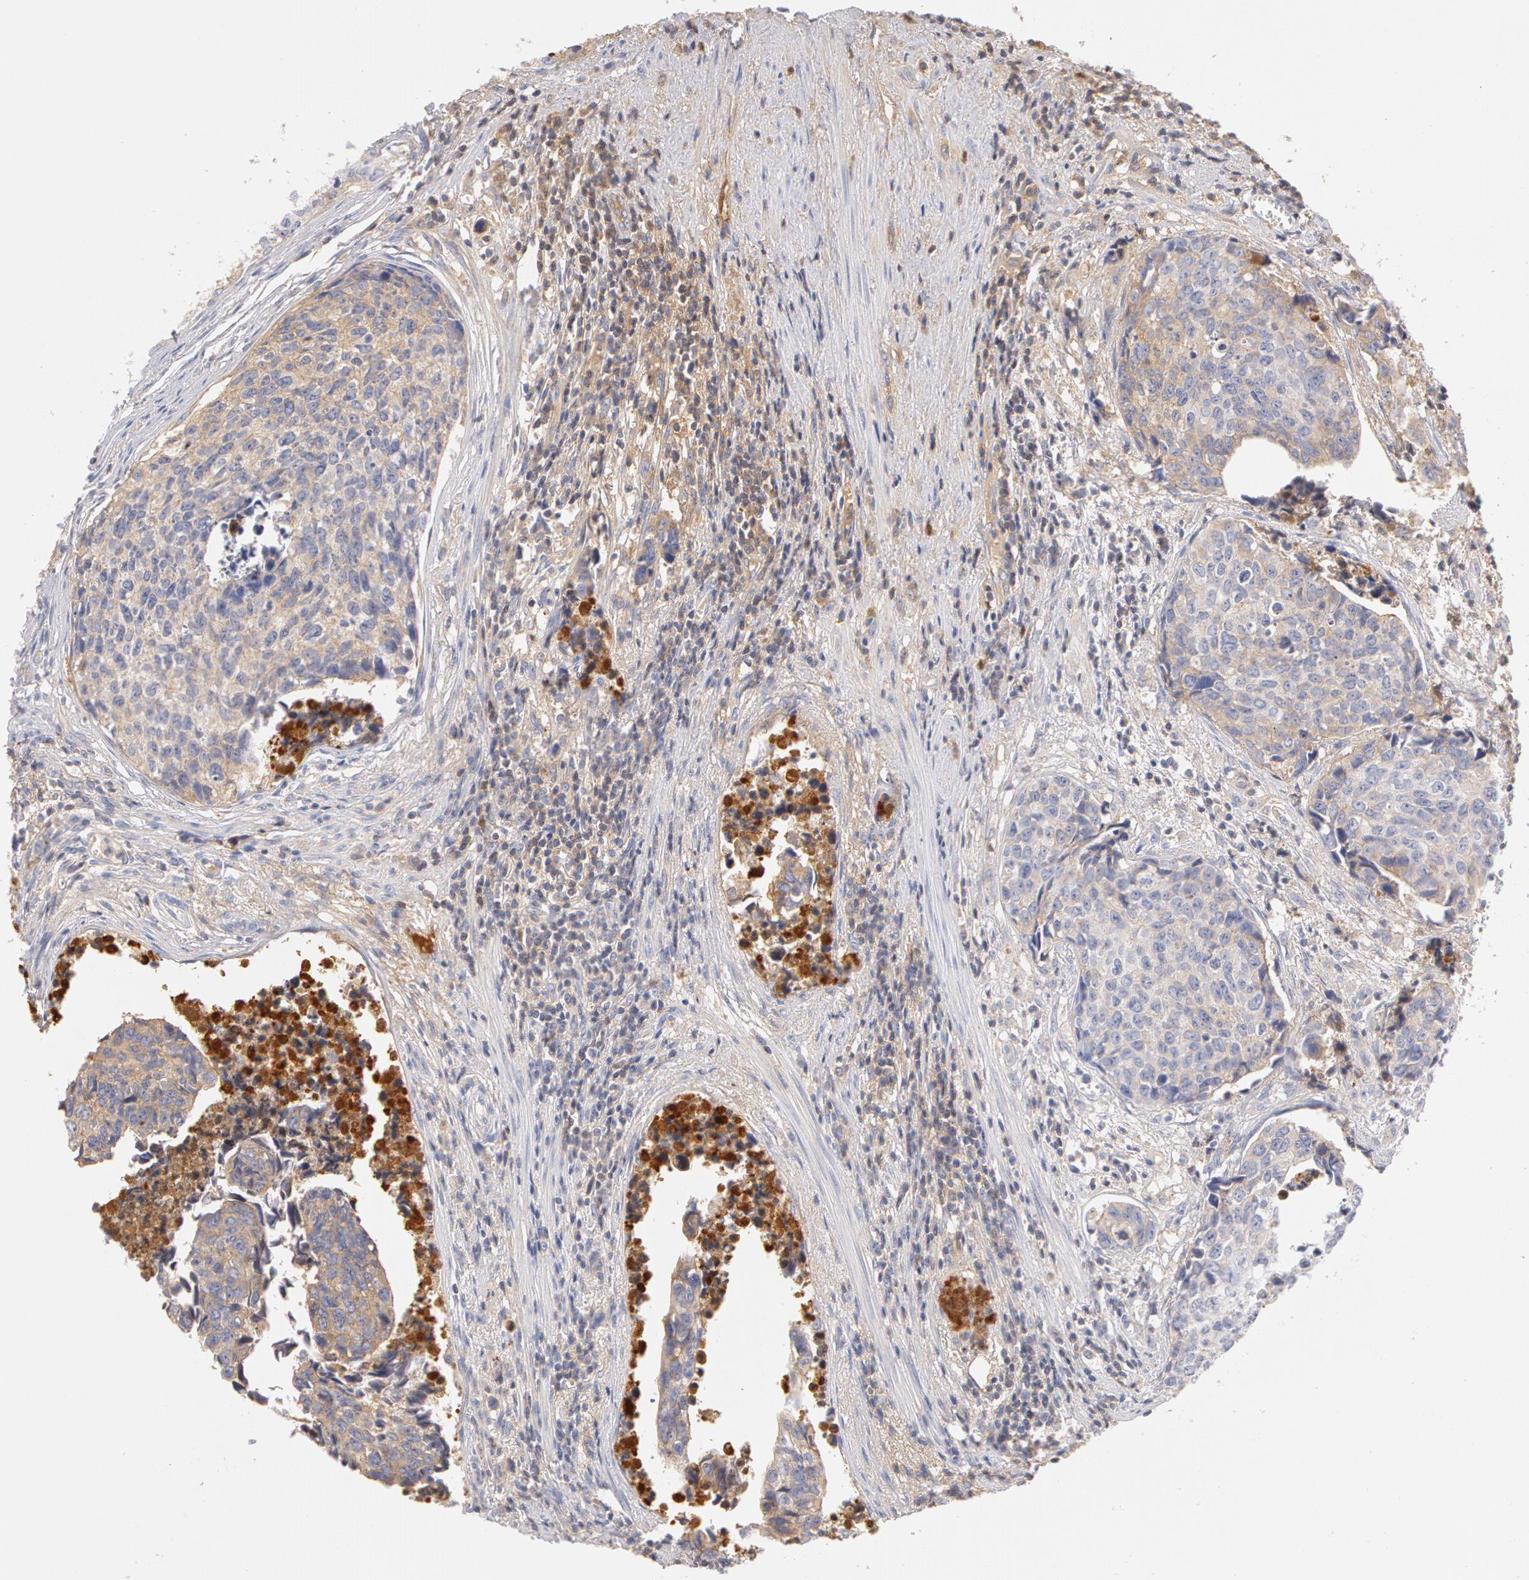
{"staining": {"intensity": "weak", "quantity": "25%-75%", "location": "cytoplasmic/membranous"}, "tissue": "urothelial cancer", "cell_type": "Tumor cells", "image_type": "cancer", "snomed": [{"axis": "morphology", "description": "Urothelial carcinoma, High grade"}, {"axis": "topography", "description": "Urinary bladder"}], "caption": "An IHC photomicrograph of neoplastic tissue is shown. Protein staining in brown labels weak cytoplasmic/membranous positivity in urothelial cancer within tumor cells. Using DAB (brown) and hematoxylin (blue) stains, captured at high magnification using brightfield microscopy.", "gene": "GC", "patient": {"sex": "male", "age": 81}}